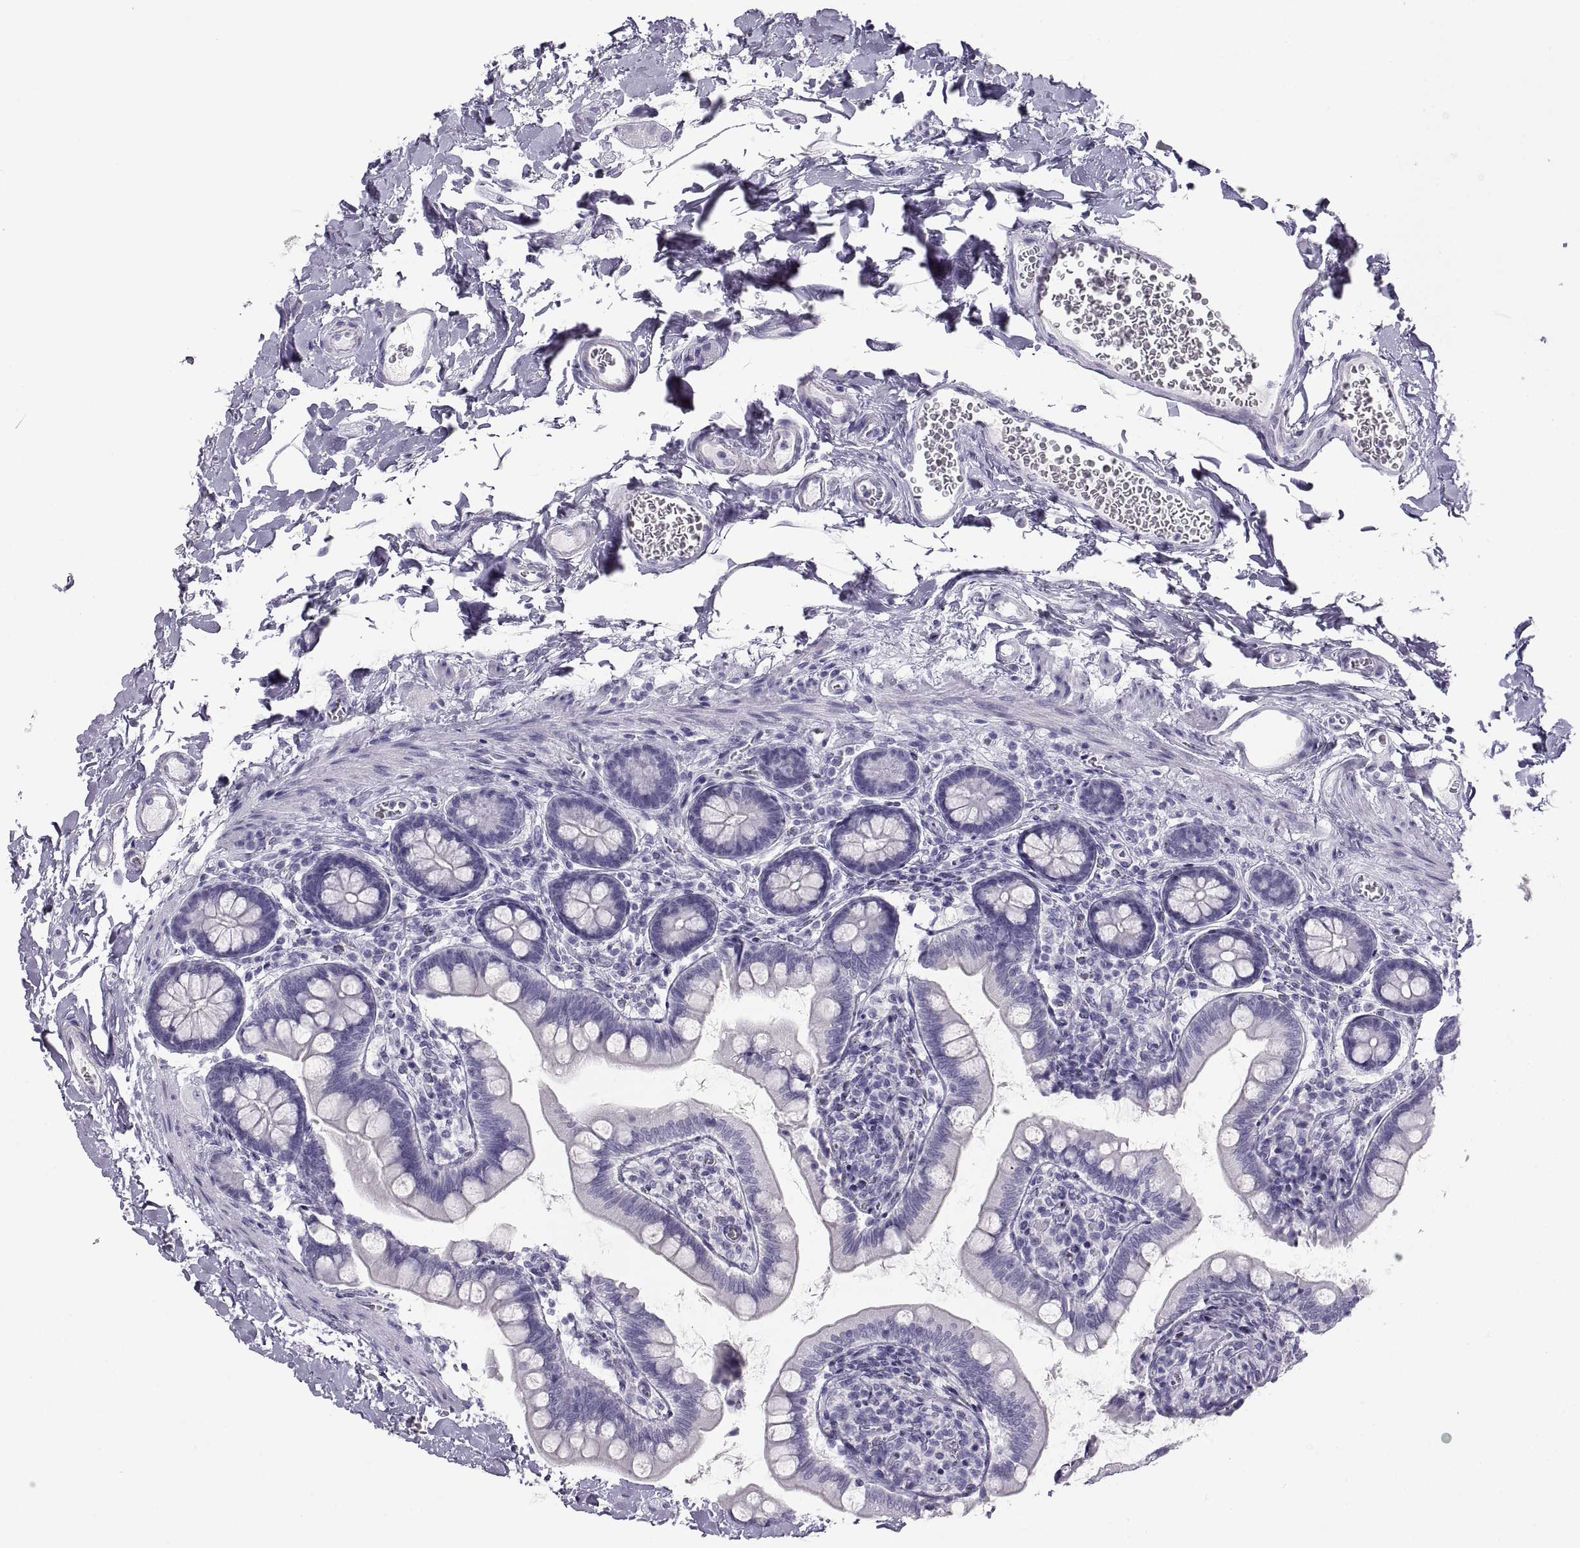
{"staining": {"intensity": "negative", "quantity": "none", "location": "none"}, "tissue": "small intestine", "cell_type": "Glandular cells", "image_type": "normal", "snomed": [{"axis": "morphology", "description": "Normal tissue, NOS"}, {"axis": "topography", "description": "Small intestine"}], "caption": "Immunohistochemistry (IHC) of benign human small intestine reveals no staining in glandular cells.", "gene": "SEMG1", "patient": {"sex": "female", "age": 56}}